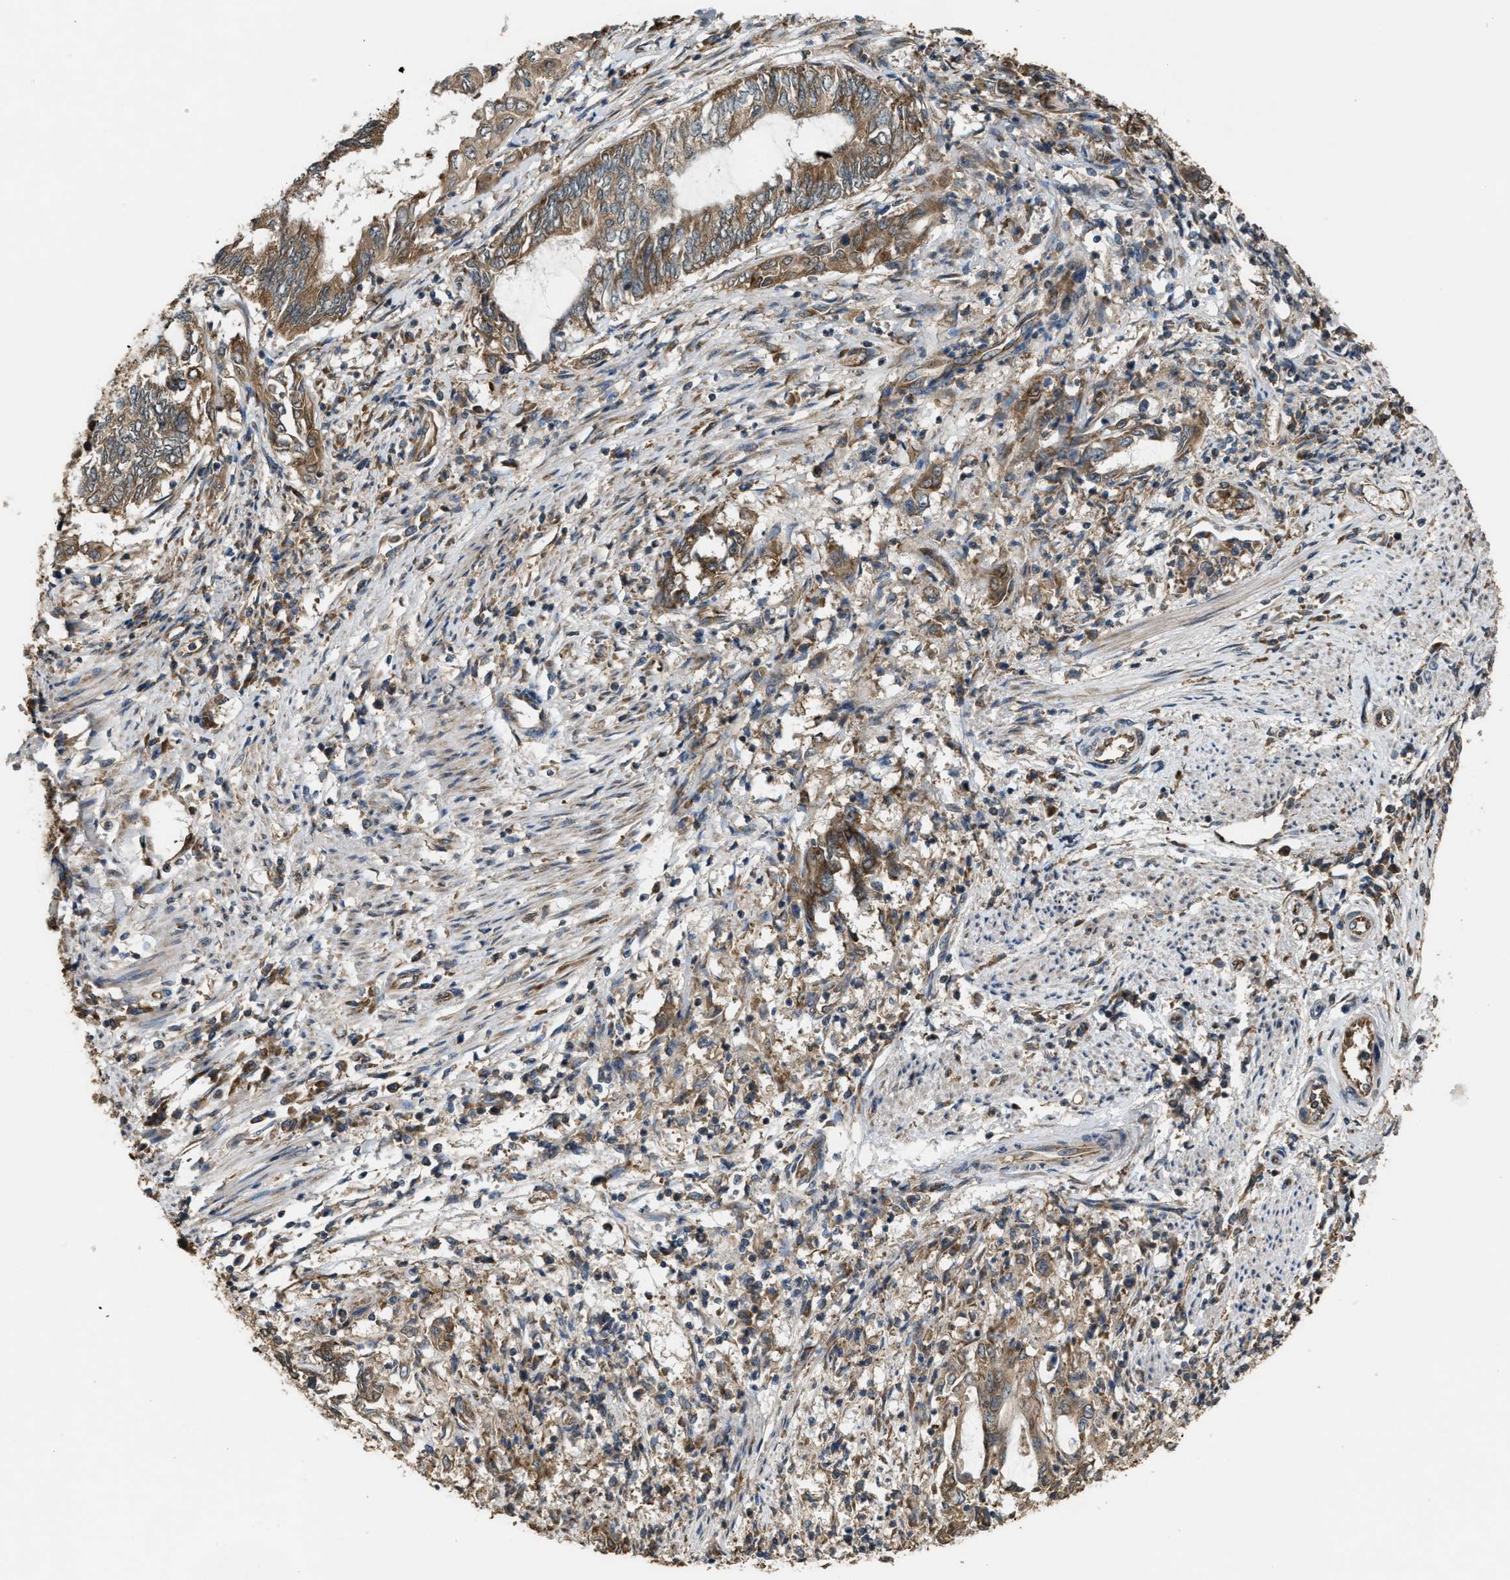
{"staining": {"intensity": "moderate", "quantity": ">75%", "location": "cytoplasmic/membranous"}, "tissue": "endometrial cancer", "cell_type": "Tumor cells", "image_type": "cancer", "snomed": [{"axis": "morphology", "description": "Adenocarcinoma, NOS"}, {"axis": "topography", "description": "Uterus"}, {"axis": "topography", "description": "Endometrium"}], "caption": "A high-resolution histopathology image shows IHC staining of endometrial cancer (adenocarcinoma), which reveals moderate cytoplasmic/membranous positivity in about >75% of tumor cells. Using DAB (brown) and hematoxylin (blue) stains, captured at high magnification using brightfield microscopy.", "gene": "ARHGEF5", "patient": {"sex": "female", "age": 70}}